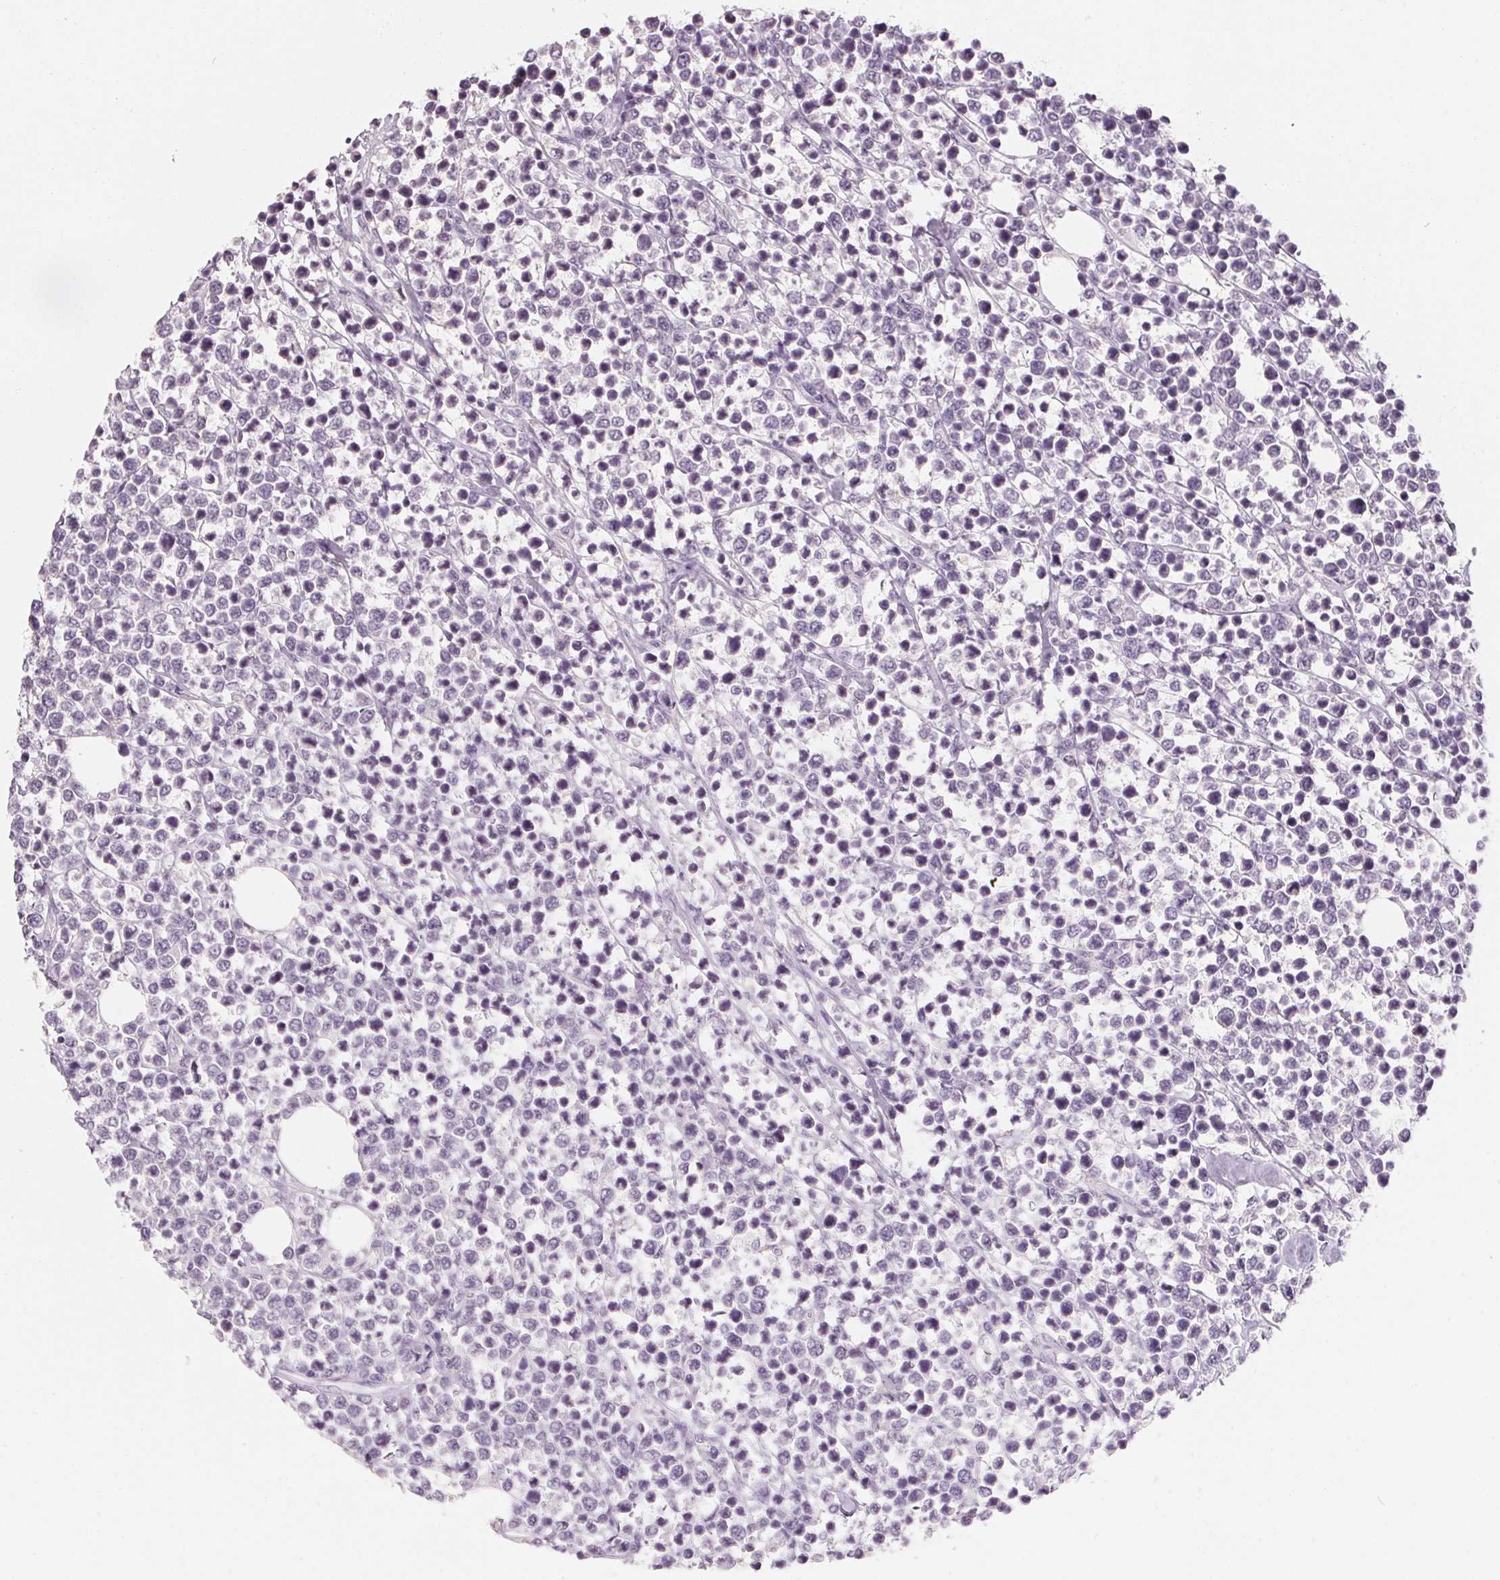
{"staining": {"intensity": "negative", "quantity": "none", "location": "none"}, "tissue": "lymphoma", "cell_type": "Tumor cells", "image_type": "cancer", "snomed": [{"axis": "morphology", "description": "Malignant lymphoma, non-Hodgkin's type, High grade"}, {"axis": "topography", "description": "Soft tissue"}], "caption": "Immunohistochemical staining of human lymphoma shows no significant staining in tumor cells.", "gene": "CAPZA3", "patient": {"sex": "female", "age": 56}}